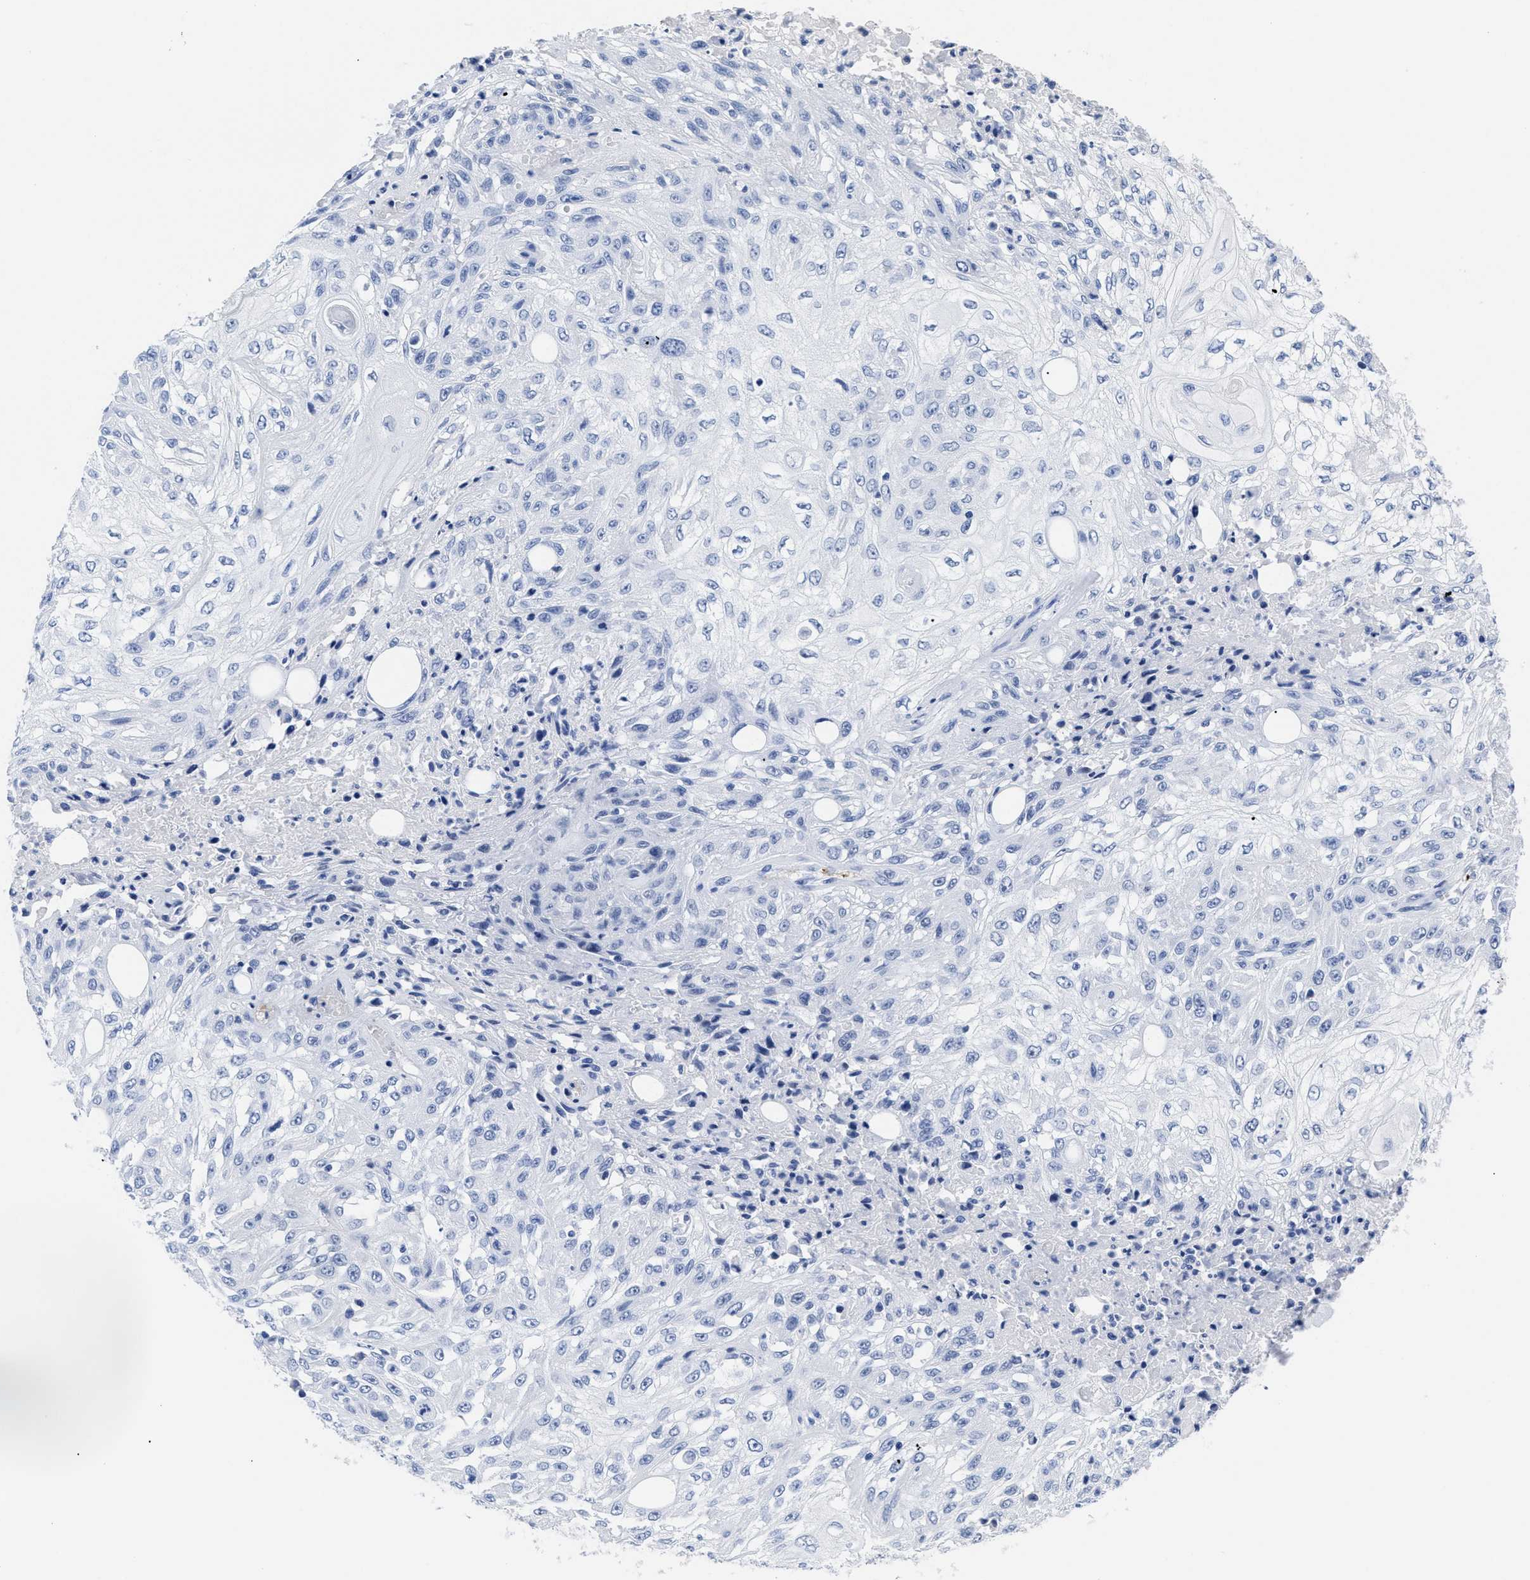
{"staining": {"intensity": "negative", "quantity": "none", "location": "none"}, "tissue": "skin cancer", "cell_type": "Tumor cells", "image_type": "cancer", "snomed": [{"axis": "morphology", "description": "Squamous cell carcinoma, NOS"}, {"axis": "morphology", "description": "Squamous cell carcinoma, metastatic, NOS"}, {"axis": "topography", "description": "Skin"}, {"axis": "topography", "description": "Lymph node"}], "caption": "Human skin cancer (metastatic squamous cell carcinoma) stained for a protein using IHC demonstrates no positivity in tumor cells.", "gene": "TREML1", "patient": {"sex": "male", "age": 75}}